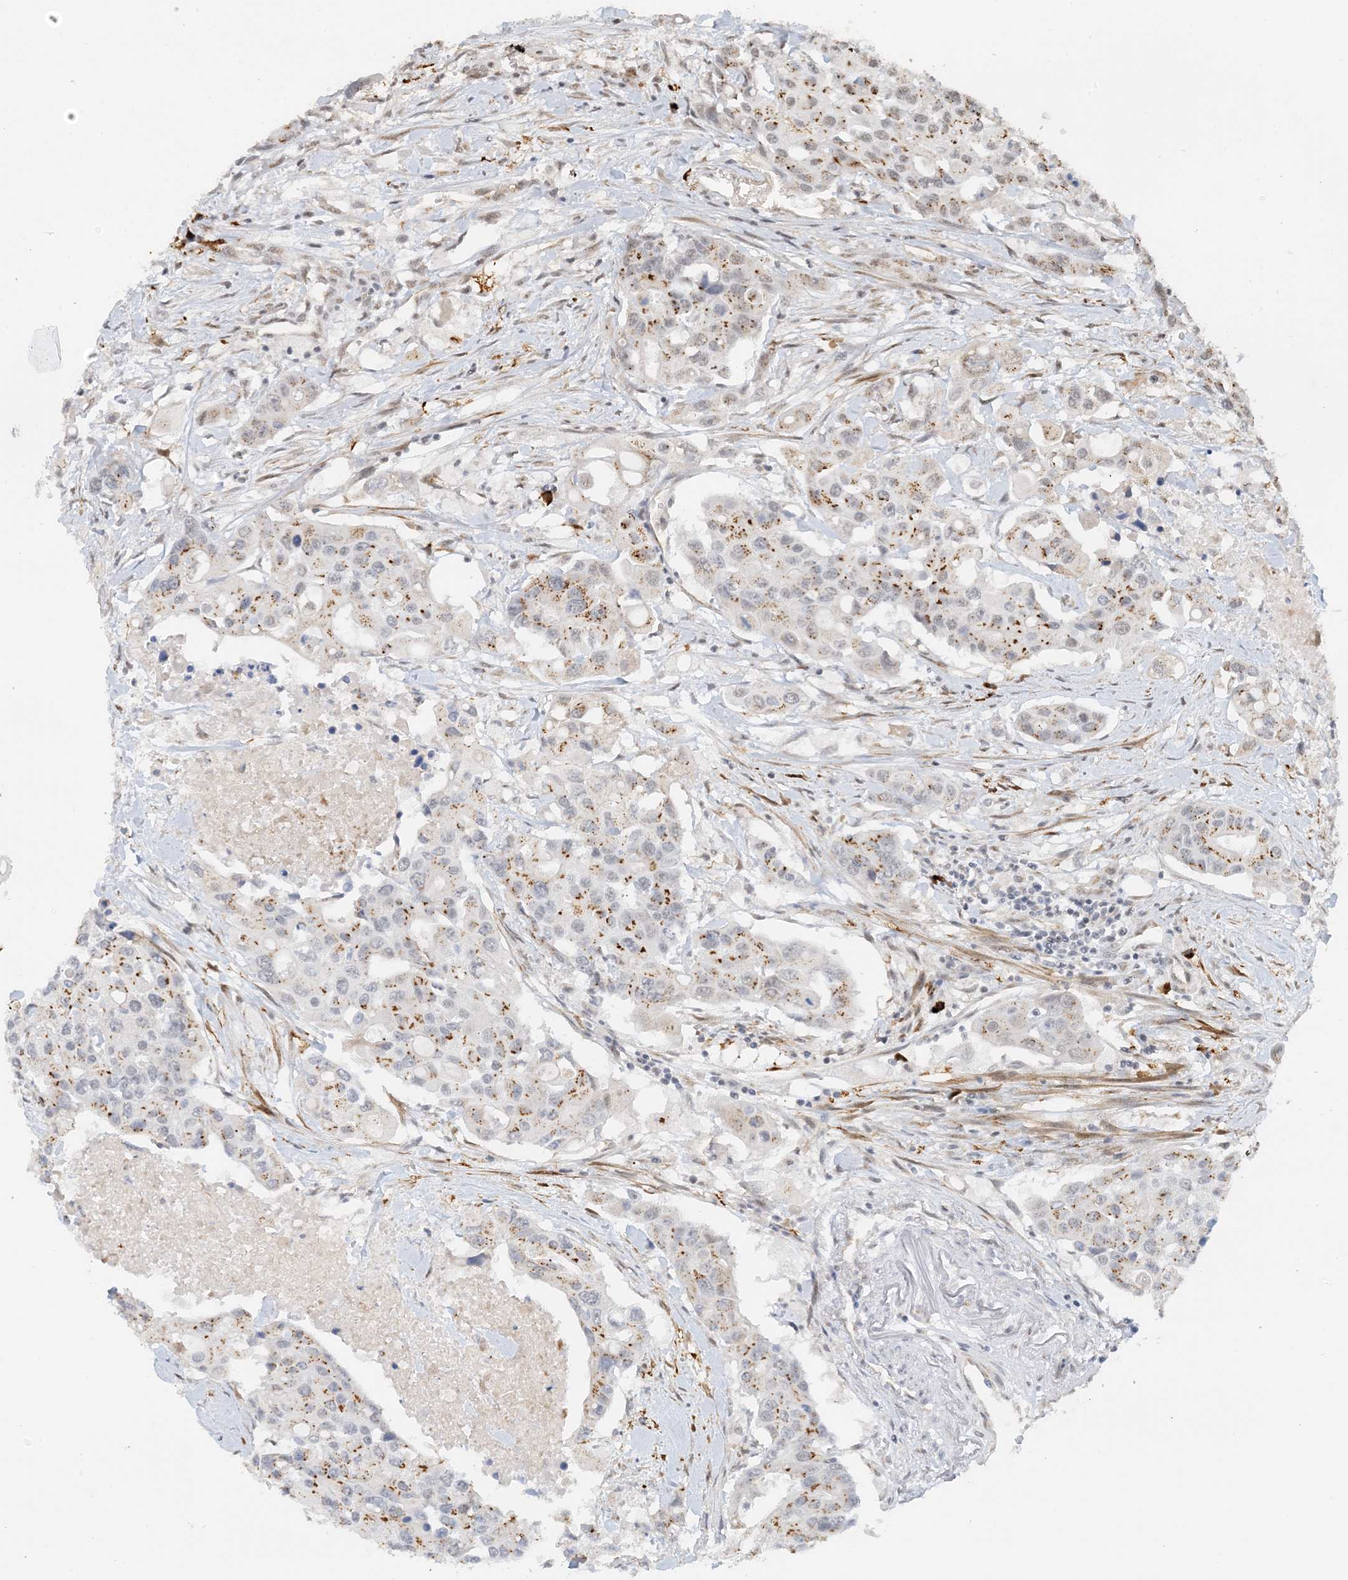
{"staining": {"intensity": "moderate", "quantity": "25%-75%", "location": "cytoplasmic/membranous"}, "tissue": "colorectal cancer", "cell_type": "Tumor cells", "image_type": "cancer", "snomed": [{"axis": "morphology", "description": "Adenocarcinoma, NOS"}, {"axis": "topography", "description": "Colon"}], "caption": "This is a photomicrograph of IHC staining of colorectal cancer (adenocarcinoma), which shows moderate expression in the cytoplasmic/membranous of tumor cells.", "gene": "ZCCHC4", "patient": {"sex": "male", "age": 77}}